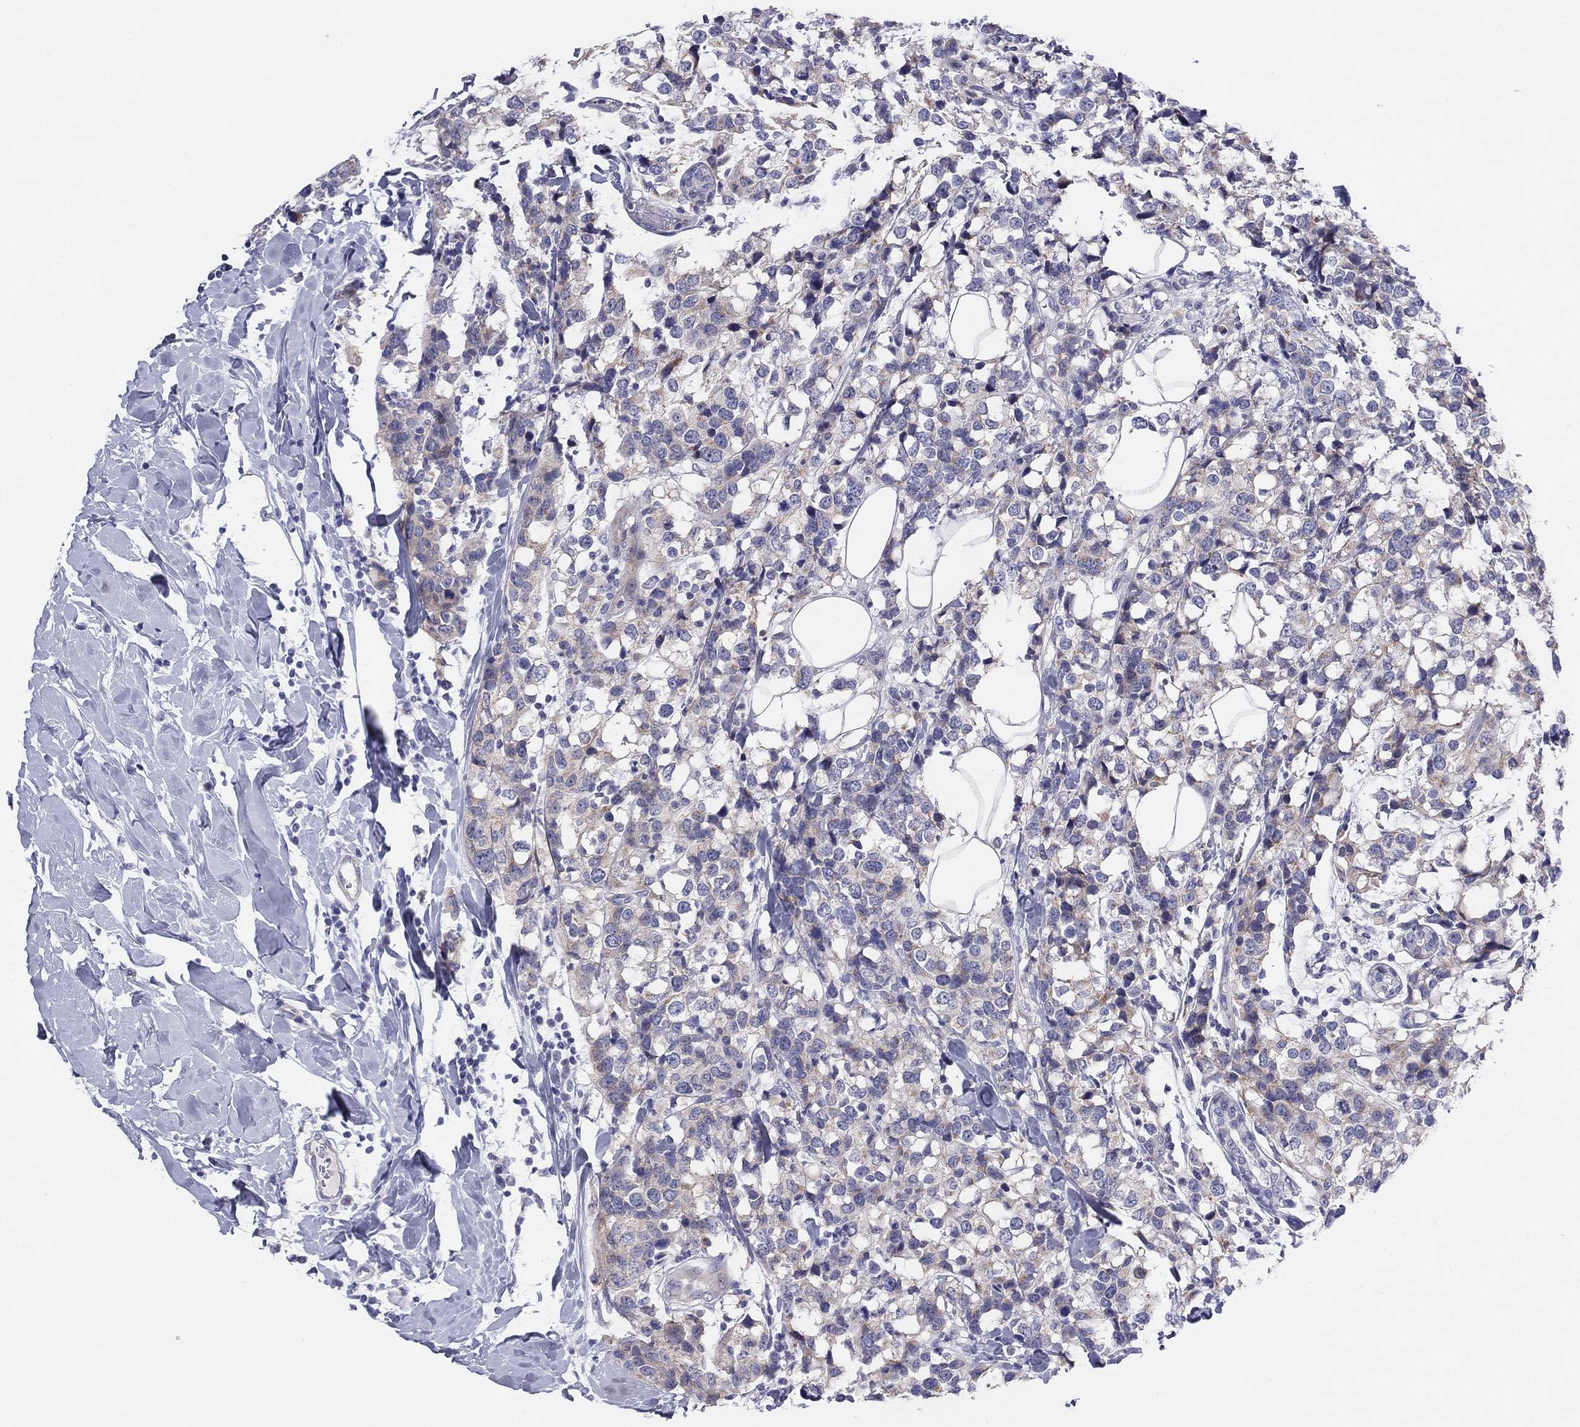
{"staining": {"intensity": "weak", "quantity": "25%-75%", "location": "cytoplasmic/membranous"}, "tissue": "breast cancer", "cell_type": "Tumor cells", "image_type": "cancer", "snomed": [{"axis": "morphology", "description": "Lobular carcinoma"}, {"axis": "topography", "description": "Breast"}], "caption": "Weak cytoplasmic/membranous expression for a protein is identified in about 25%-75% of tumor cells of breast cancer using immunohistochemistry (IHC).", "gene": "MGAT4C", "patient": {"sex": "female", "age": 59}}